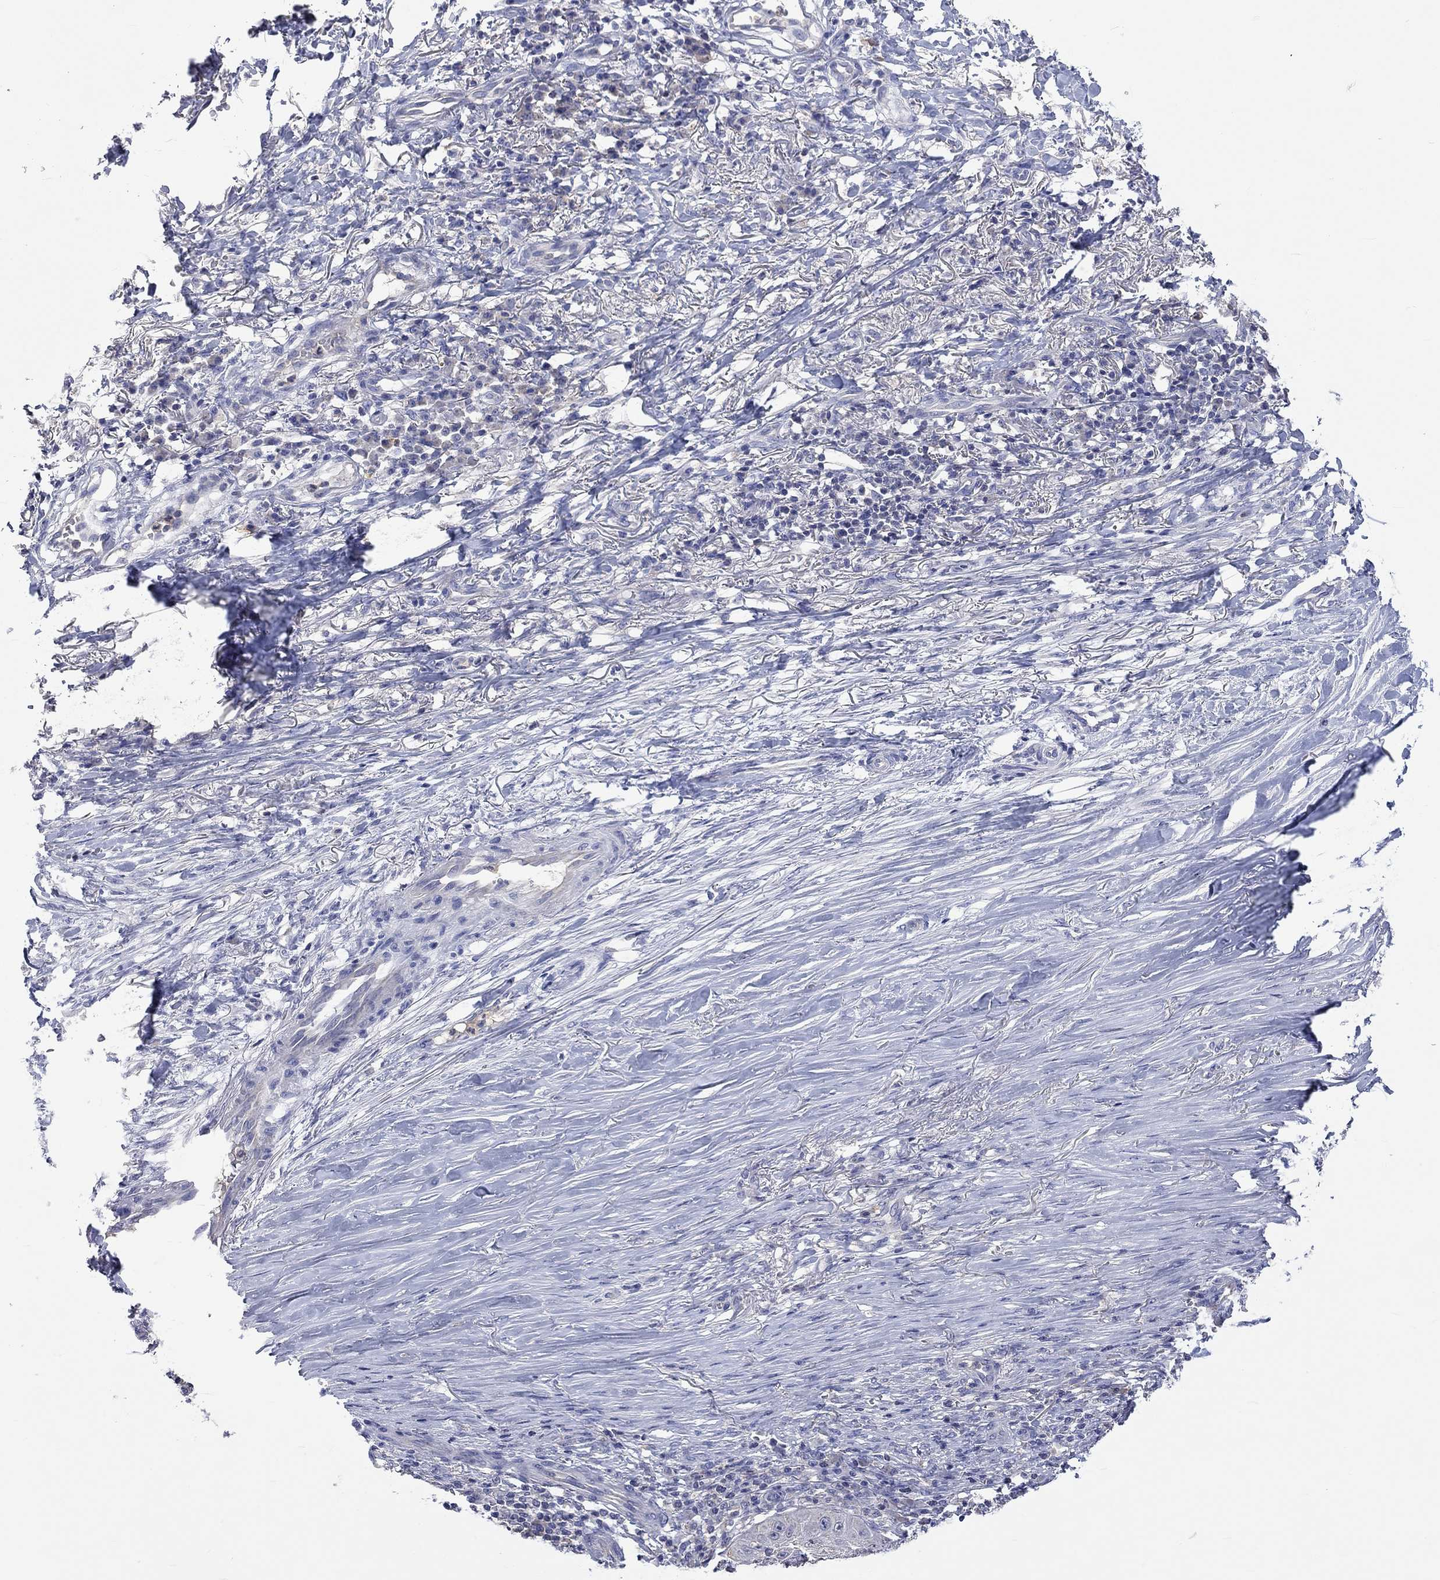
{"staining": {"intensity": "negative", "quantity": "none", "location": "none"}, "tissue": "skin cancer", "cell_type": "Tumor cells", "image_type": "cancer", "snomed": [{"axis": "morphology", "description": "Squamous cell carcinoma, NOS"}, {"axis": "topography", "description": "Skin"}], "caption": "An immunohistochemistry micrograph of skin cancer is shown. There is no staining in tumor cells of skin cancer.", "gene": "LRFN4", "patient": {"sex": "male", "age": 70}}